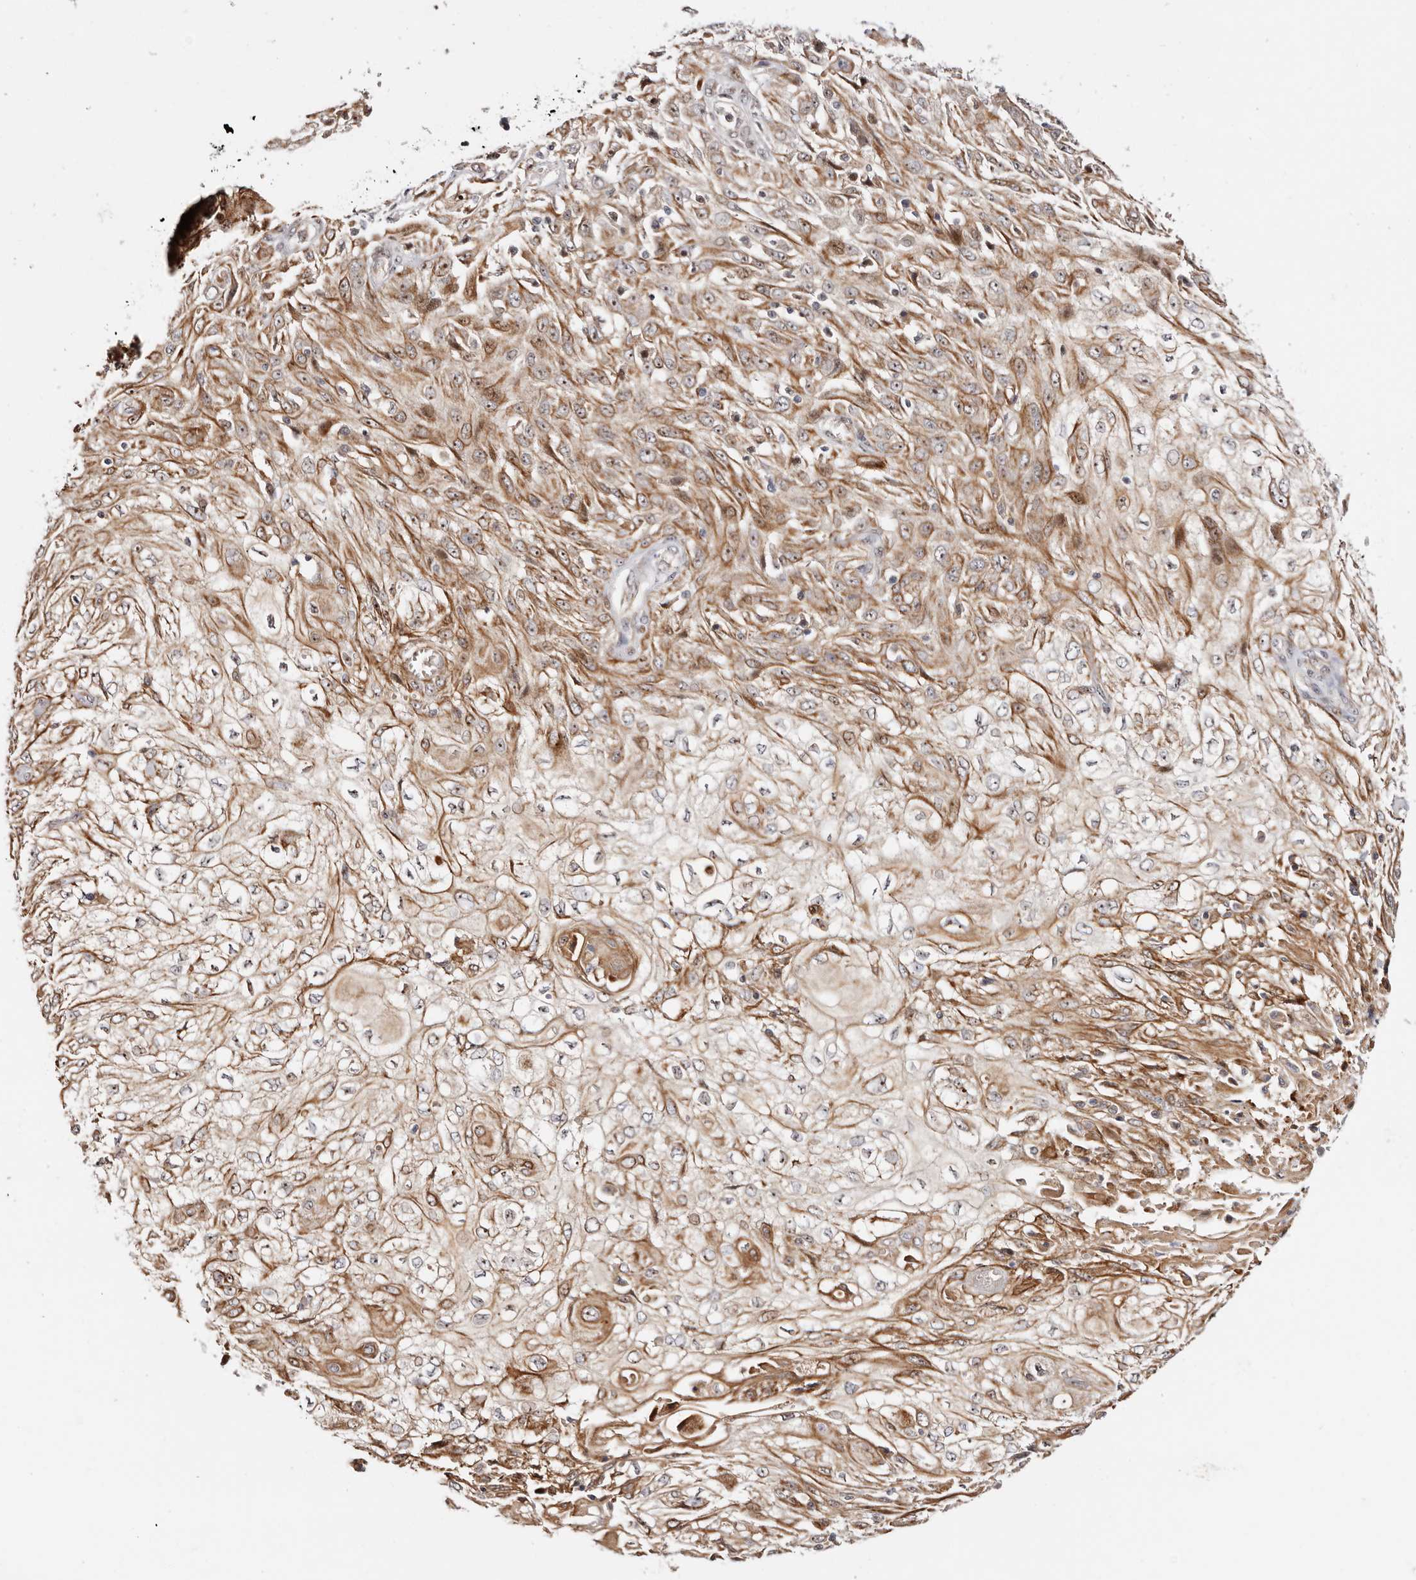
{"staining": {"intensity": "moderate", "quantity": ">75%", "location": "cytoplasmic/membranous,nuclear"}, "tissue": "skin cancer", "cell_type": "Tumor cells", "image_type": "cancer", "snomed": [{"axis": "morphology", "description": "Squamous cell carcinoma, NOS"}, {"axis": "morphology", "description": "Squamous cell carcinoma, metastatic, NOS"}, {"axis": "topography", "description": "Skin"}, {"axis": "topography", "description": "Lymph node"}], "caption": "Brown immunohistochemical staining in skin cancer exhibits moderate cytoplasmic/membranous and nuclear expression in approximately >75% of tumor cells. (IHC, brightfield microscopy, high magnification).", "gene": "ODF2L", "patient": {"sex": "male", "age": 75}}